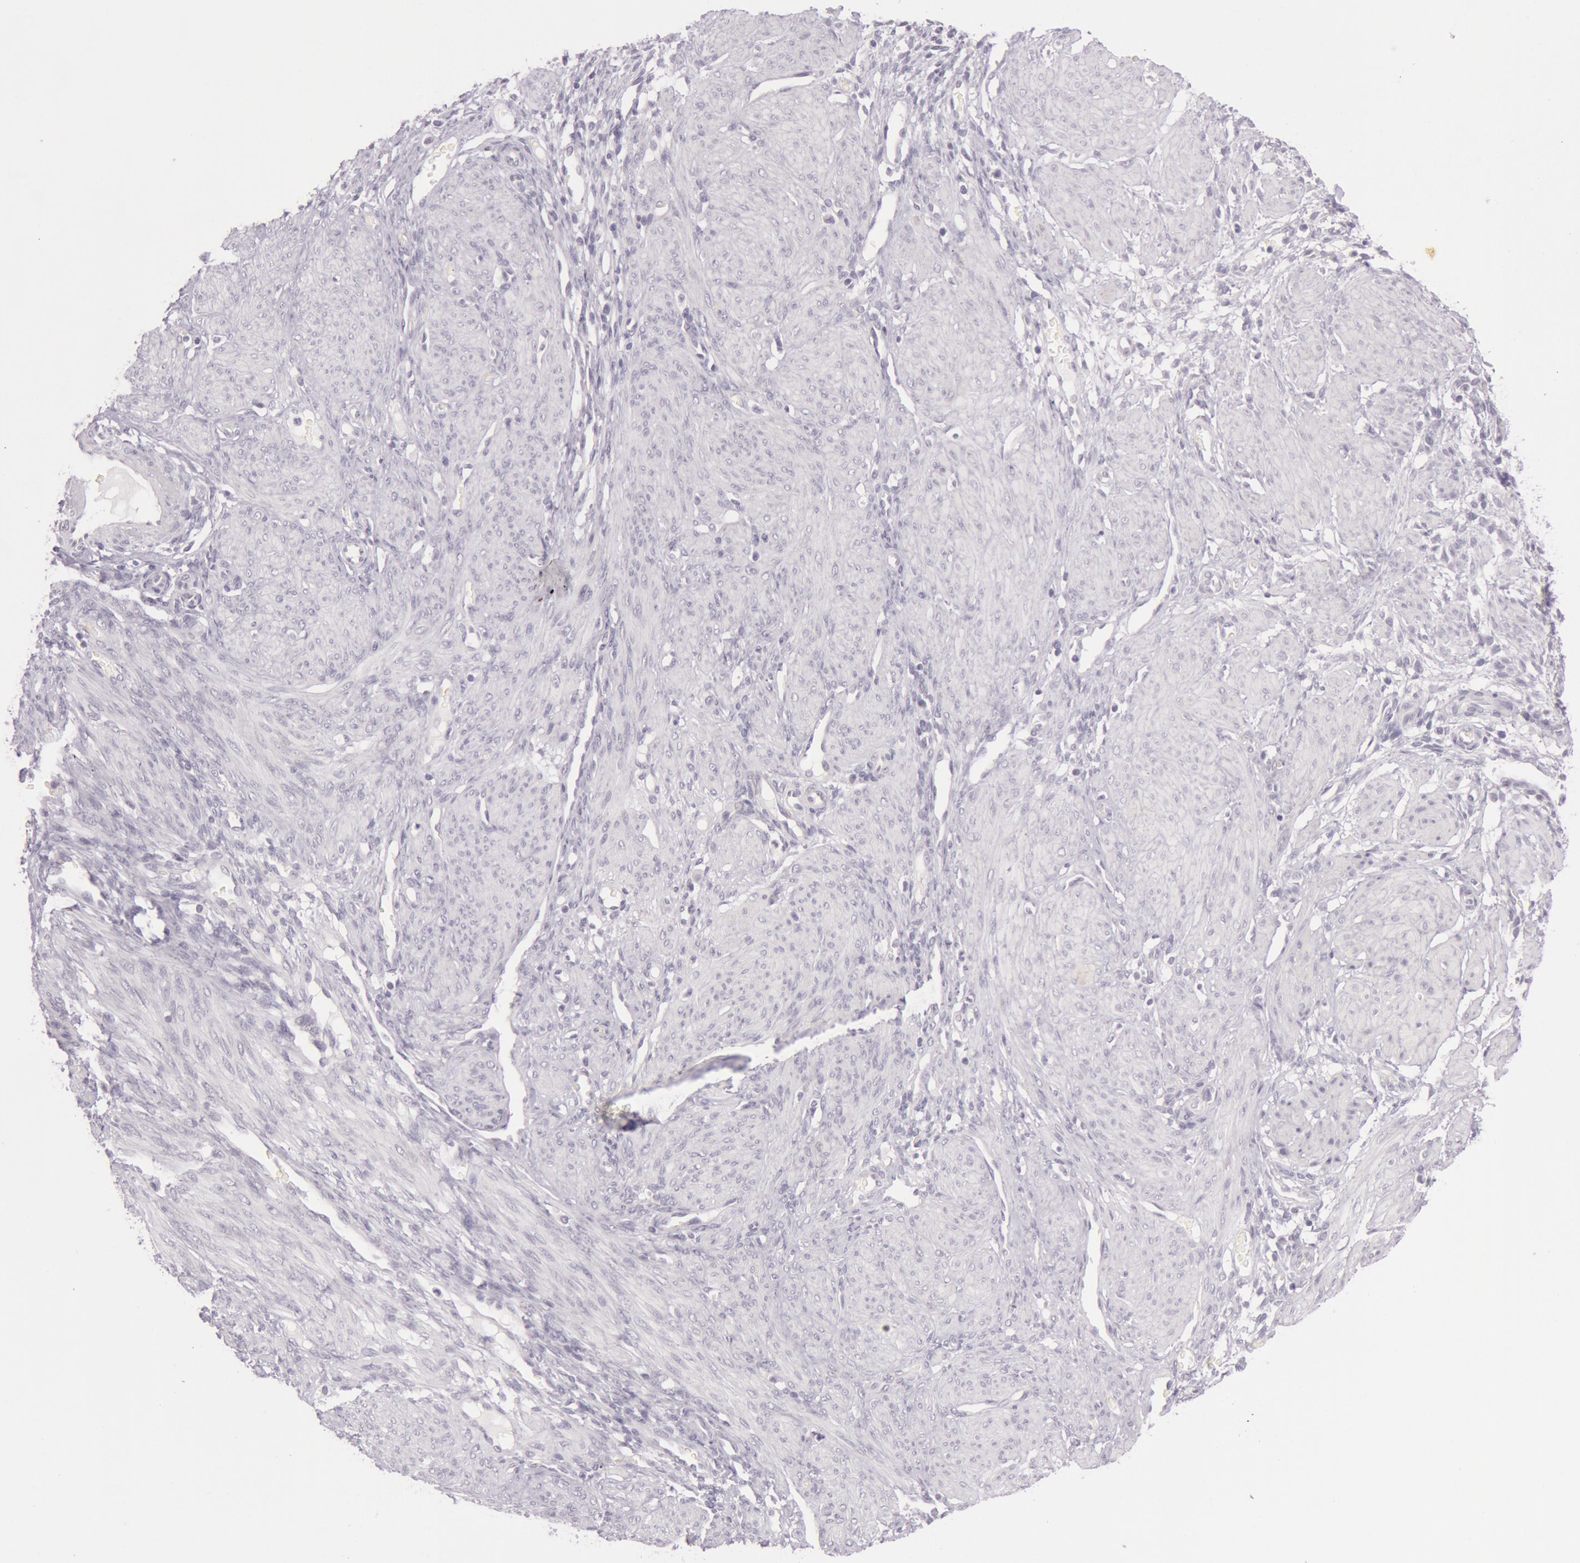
{"staining": {"intensity": "negative", "quantity": "none", "location": "none"}, "tissue": "endometrium", "cell_type": "Cells in endometrial stroma", "image_type": "normal", "snomed": [{"axis": "morphology", "description": "Normal tissue, NOS"}, {"axis": "topography", "description": "Endometrium"}], "caption": "Immunohistochemistry image of unremarkable endometrium stained for a protein (brown), which demonstrates no staining in cells in endometrial stroma. The staining is performed using DAB (3,3'-diaminobenzidine) brown chromogen with nuclei counter-stained in using hematoxylin.", "gene": "RBMY1A1", "patient": {"sex": "female", "age": 72}}